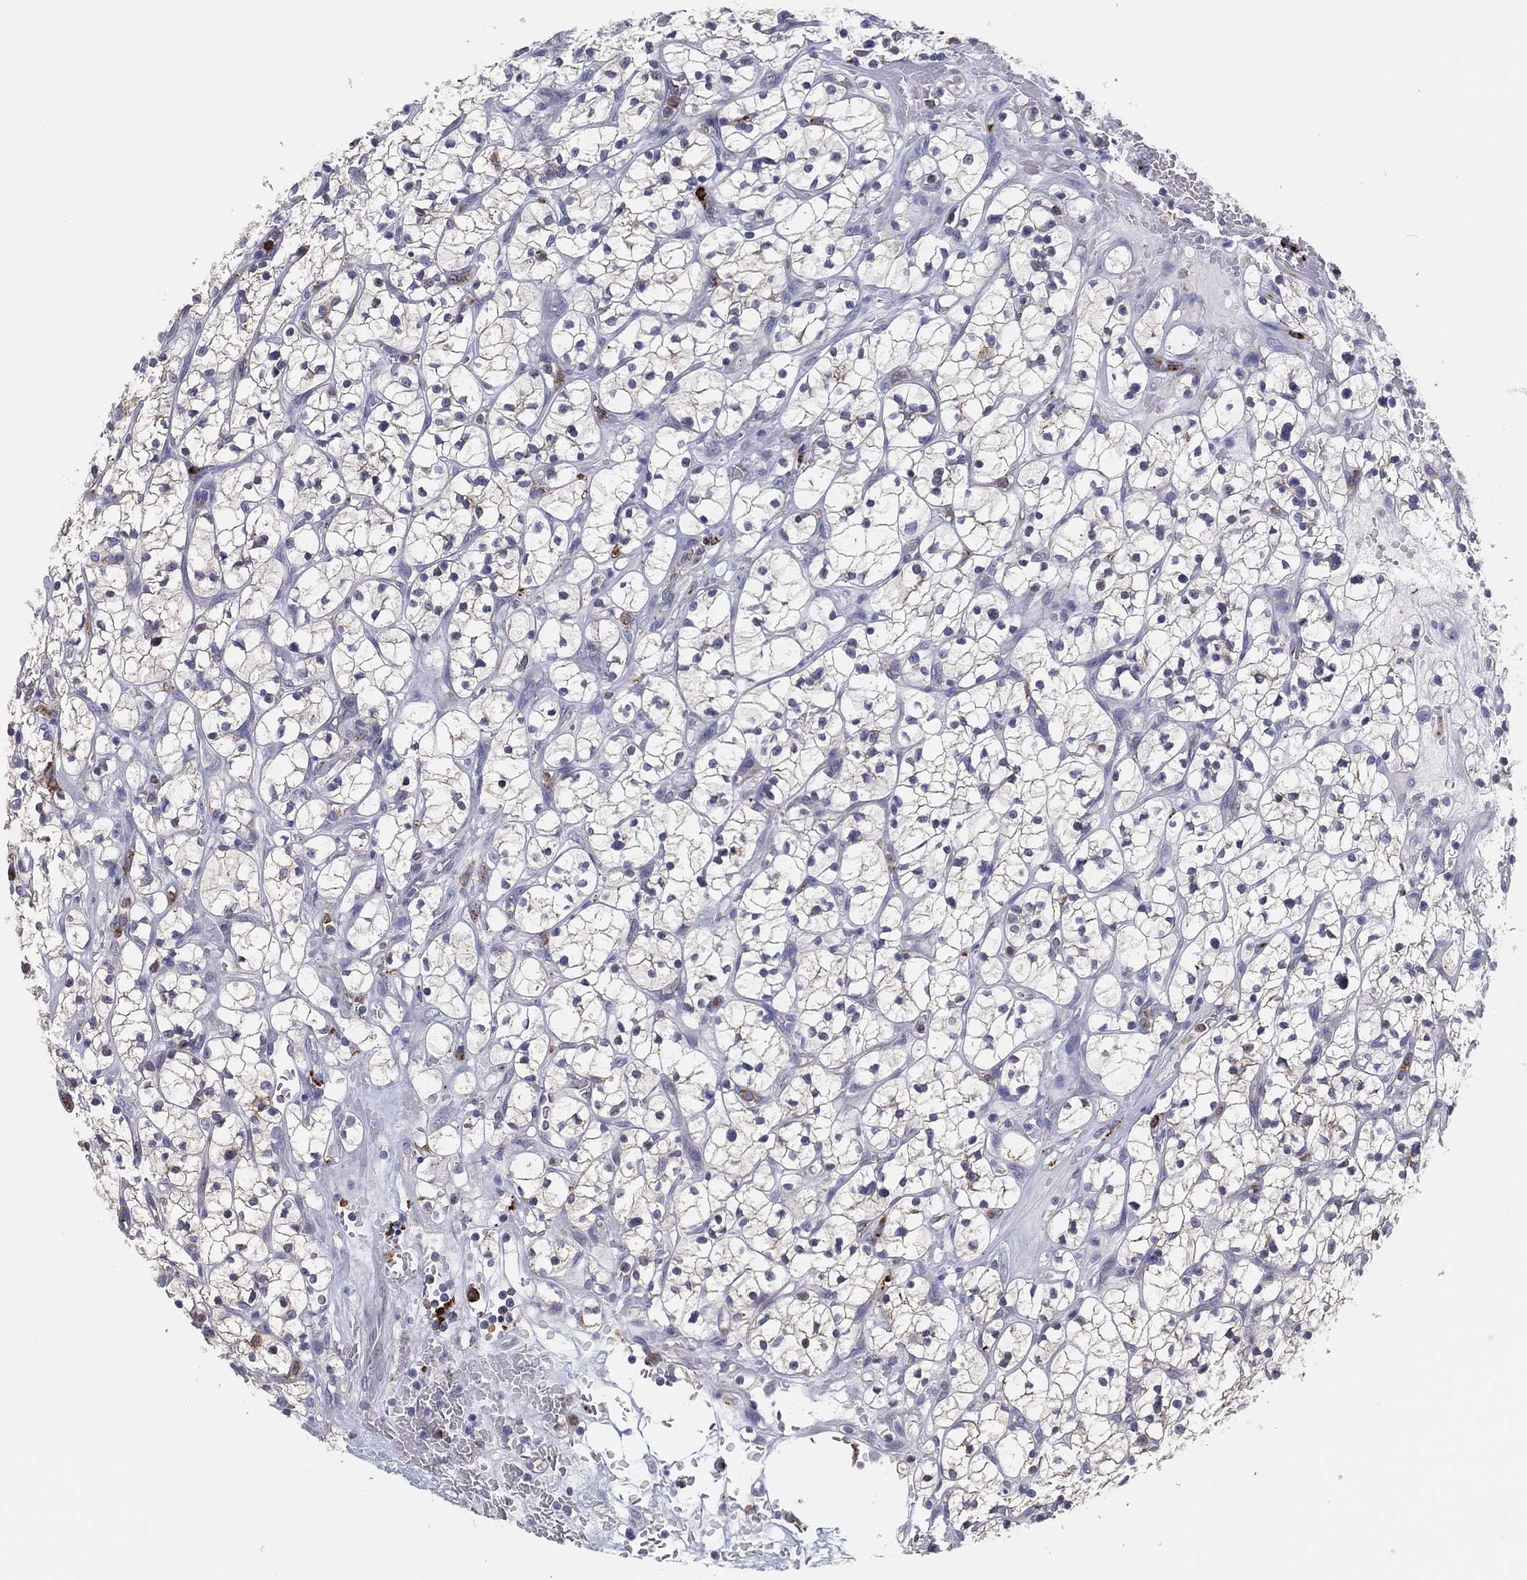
{"staining": {"intensity": "negative", "quantity": "none", "location": "none"}, "tissue": "renal cancer", "cell_type": "Tumor cells", "image_type": "cancer", "snomed": [{"axis": "morphology", "description": "Adenocarcinoma, NOS"}, {"axis": "topography", "description": "Kidney"}], "caption": "Human renal cancer (adenocarcinoma) stained for a protein using immunohistochemistry shows no positivity in tumor cells.", "gene": "PLAC8", "patient": {"sex": "female", "age": 64}}